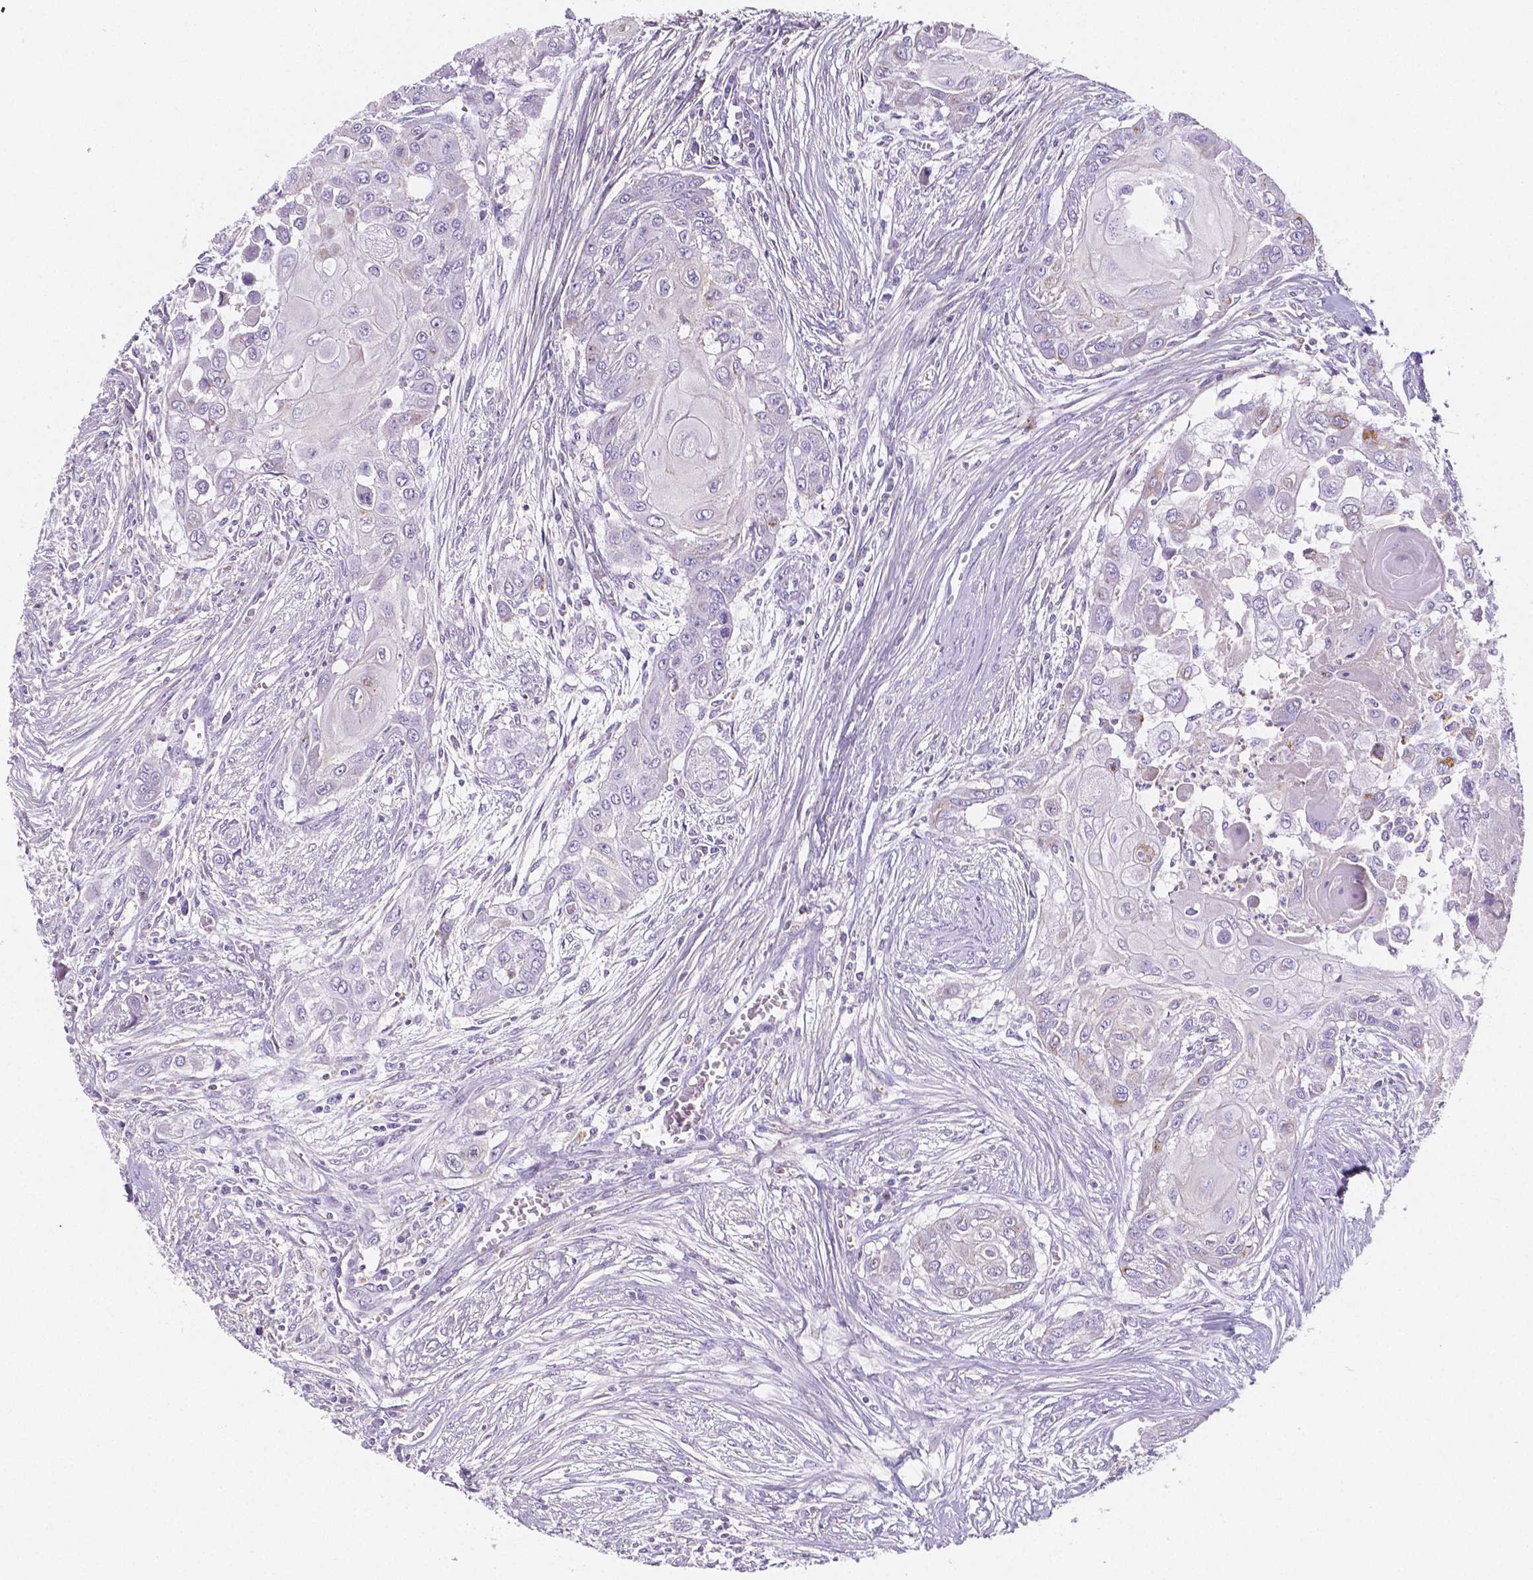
{"staining": {"intensity": "negative", "quantity": "none", "location": "none"}, "tissue": "head and neck cancer", "cell_type": "Tumor cells", "image_type": "cancer", "snomed": [{"axis": "morphology", "description": "Squamous cell carcinoma, NOS"}, {"axis": "topography", "description": "Oral tissue"}, {"axis": "topography", "description": "Head-Neck"}], "caption": "The photomicrograph demonstrates no significant positivity in tumor cells of head and neck cancer (squamous cell carcinoma).", "gene": "GABRD", "patient": {"sex": "male", "age": 71}}